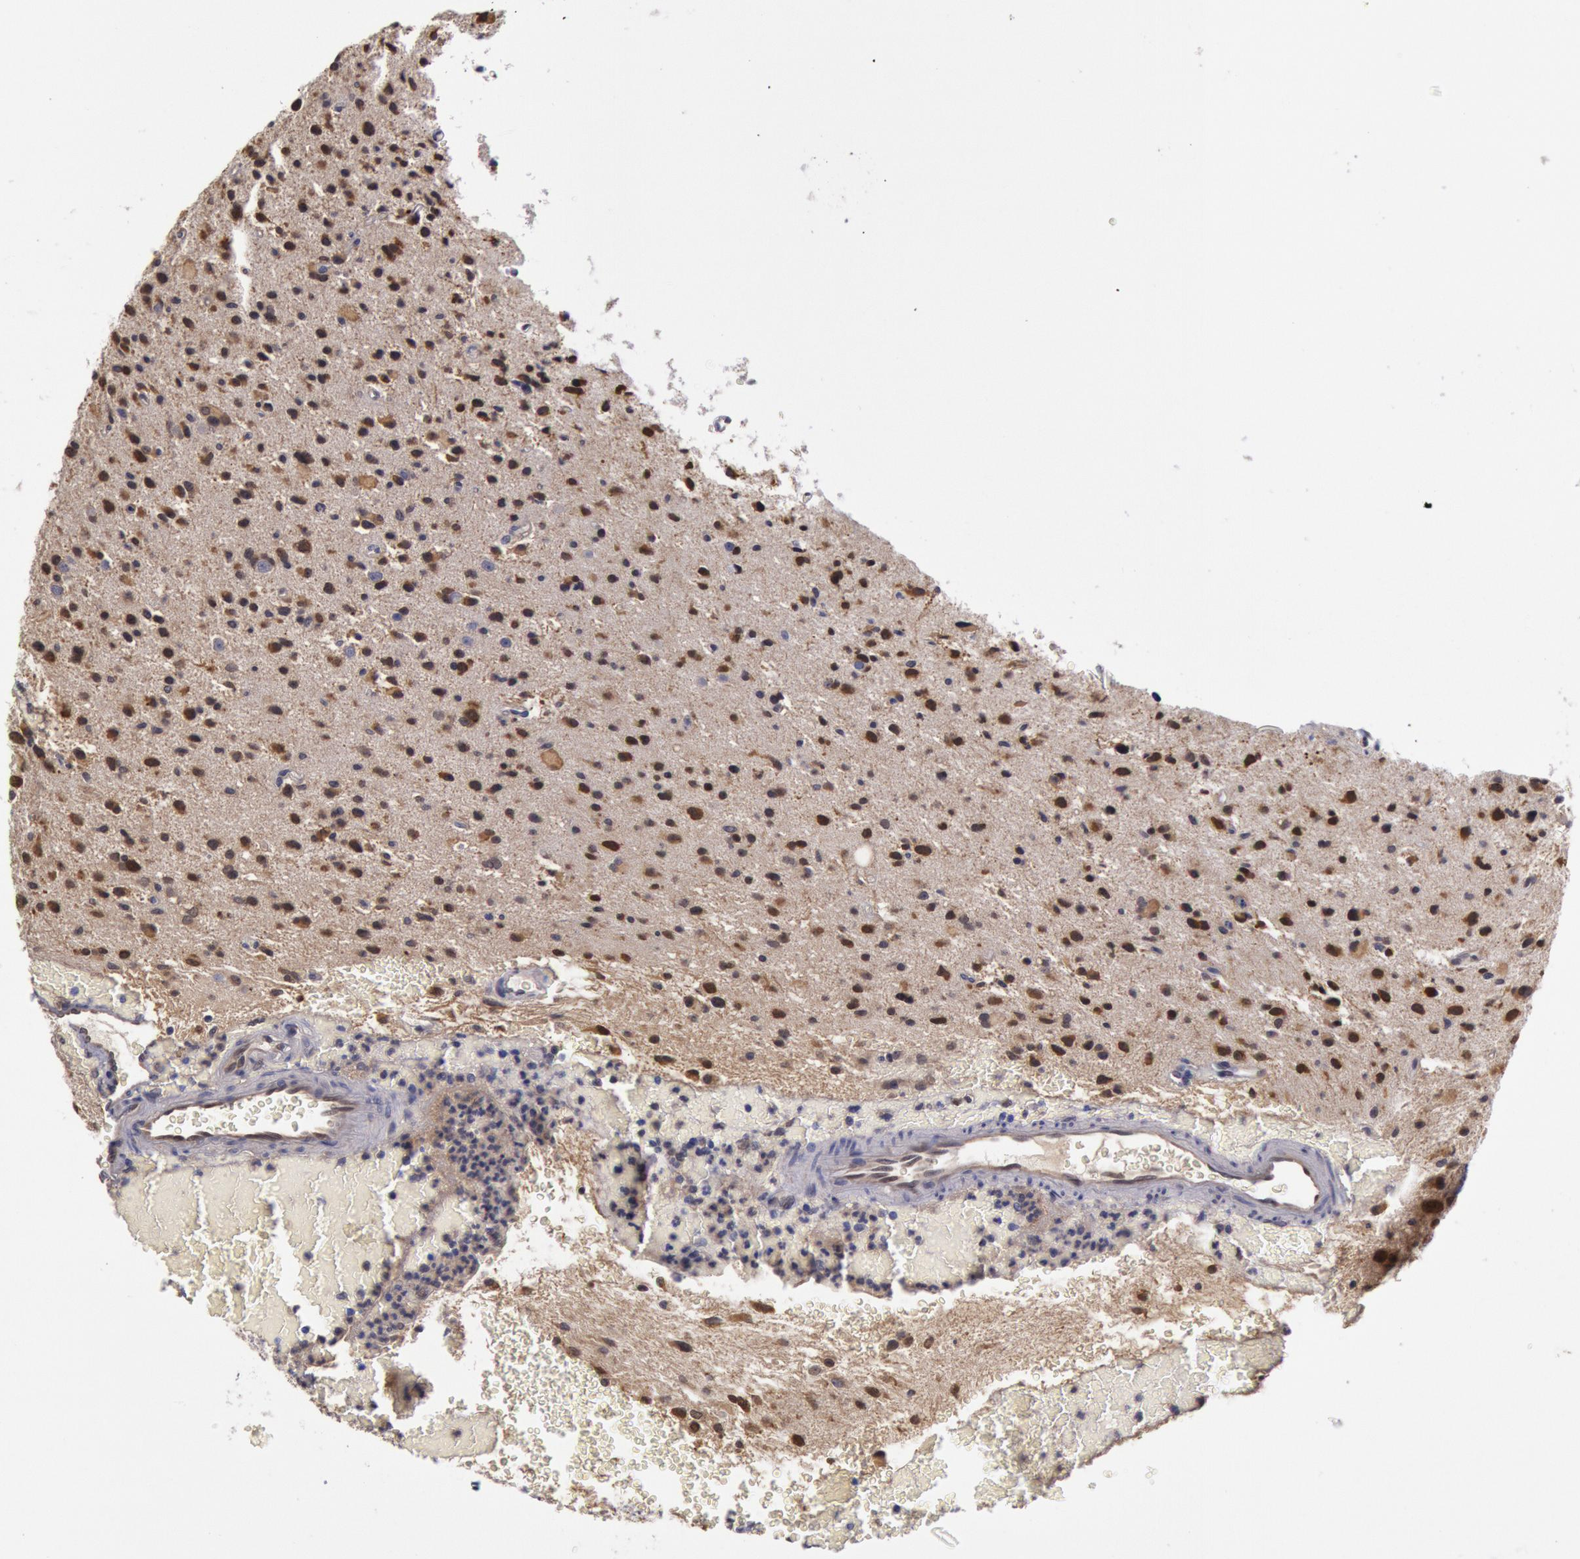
{"staining": {"intensity": "strong", "quantity": "25%-75%", "location": "cytoplasmic/membranous,nuclear"}, "tissue": "glioma", "cell_type": "Tumor cells", "image_type": "cancer", "snomed": [{"axis": "morphology", "description": "Glioma, malignant, Low grade"}, {"axis": "topography", "description": "Brain"}], "caption": "Malignant glioma (low-grade) tissue demonstrates strong cytoplasmic/membranous and nuclear staining in approximately 25%-75% of tumor cells, visualized by immunohistochemistry.", "gene": "MPST", "patient": {"sex": "female", "age": 46}}